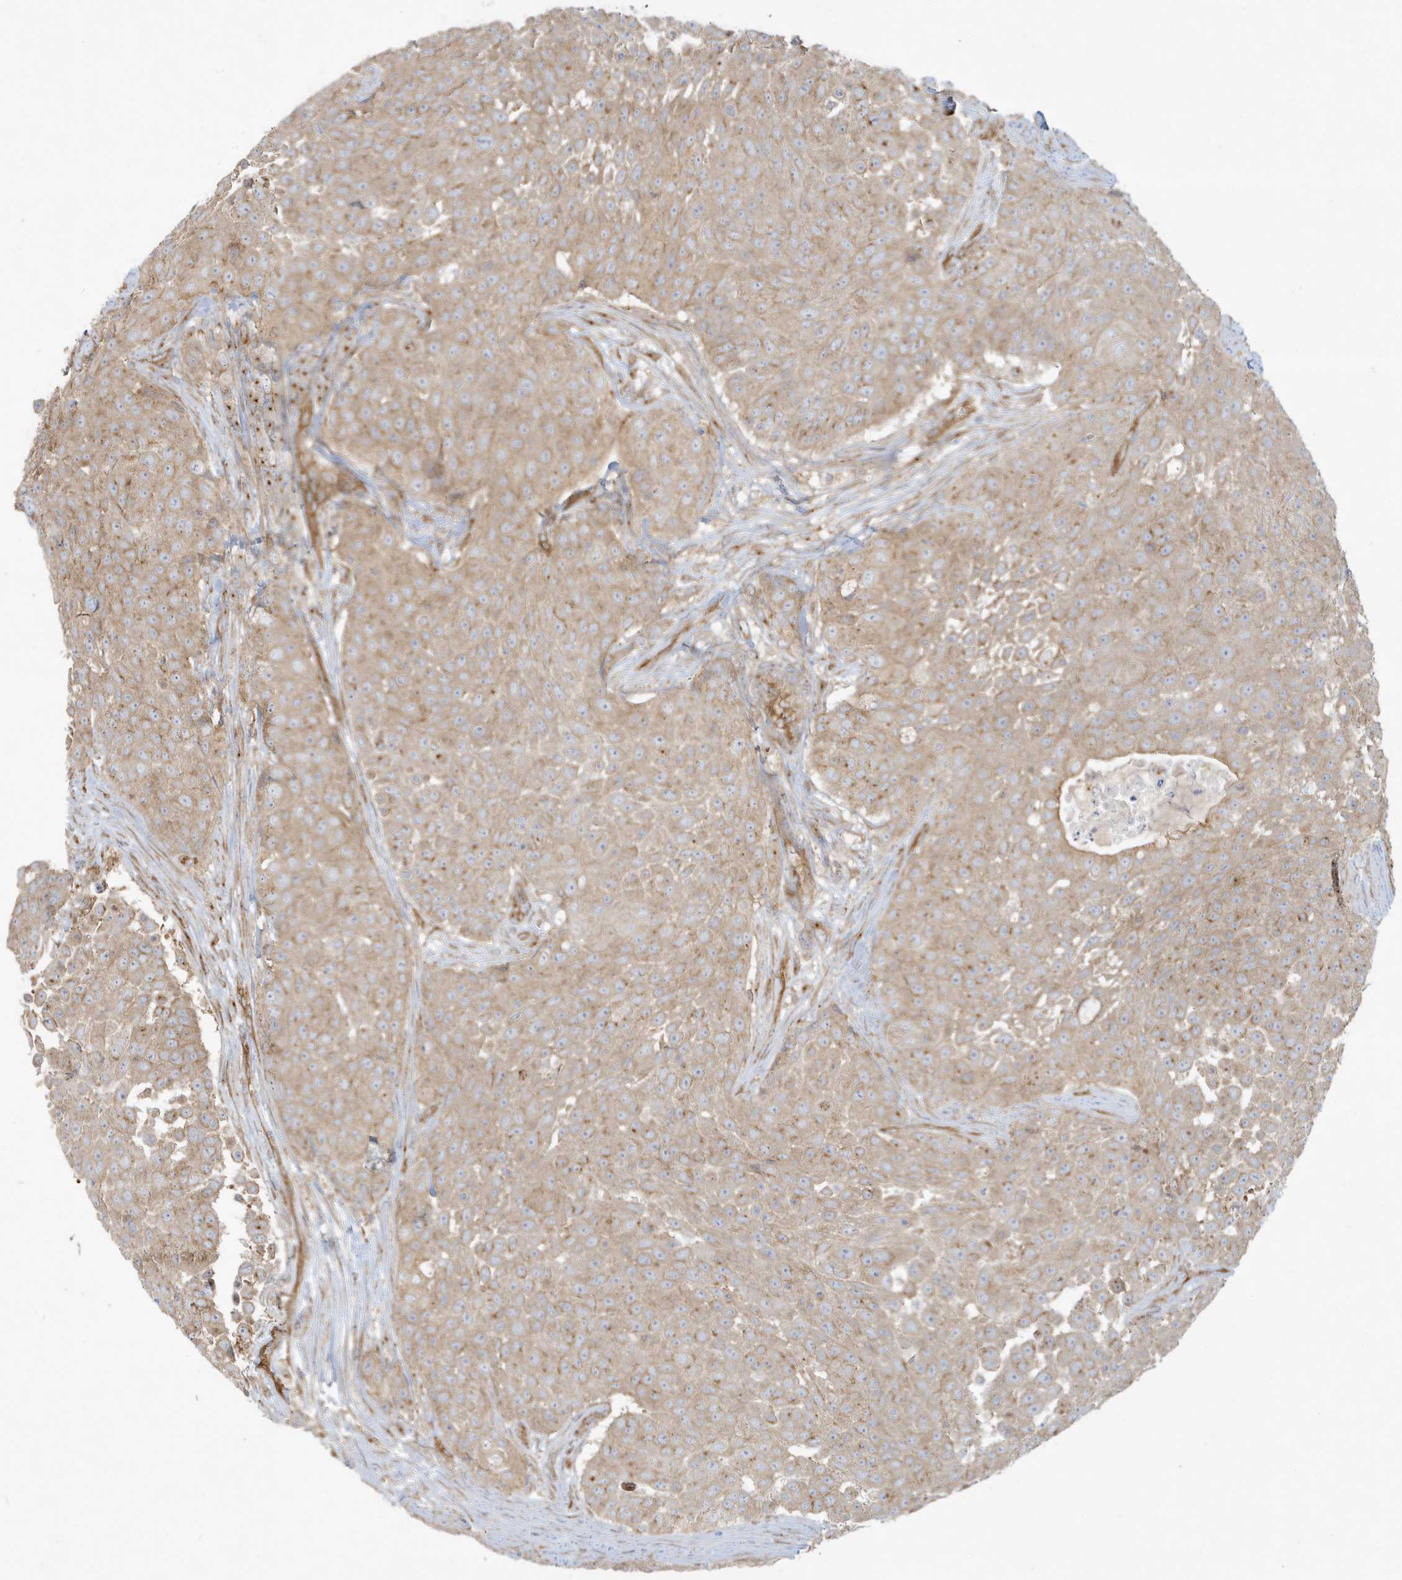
{"staining": {"intensity": "weak", "quantity": ">75%", "location": "cytoplasmic/membranous"}, "tissue": "urothelial cancer", "cell_type": "Tumor cells", "image_type": "cancer", "snomed": [{"axis": "morphology", "description": "Urothelial carcinoma, High grade"}, {"axis": "topography", "description": "Urinary bladder"}], "caption": "Protein staining of high-grade urothelial carcinoma tissue exhibits weak cytoplasmic/membranous expression in approximately >75% of tumor cells.", "gene": "ATP23", "patient": {"sex": "female", "age": 63}}